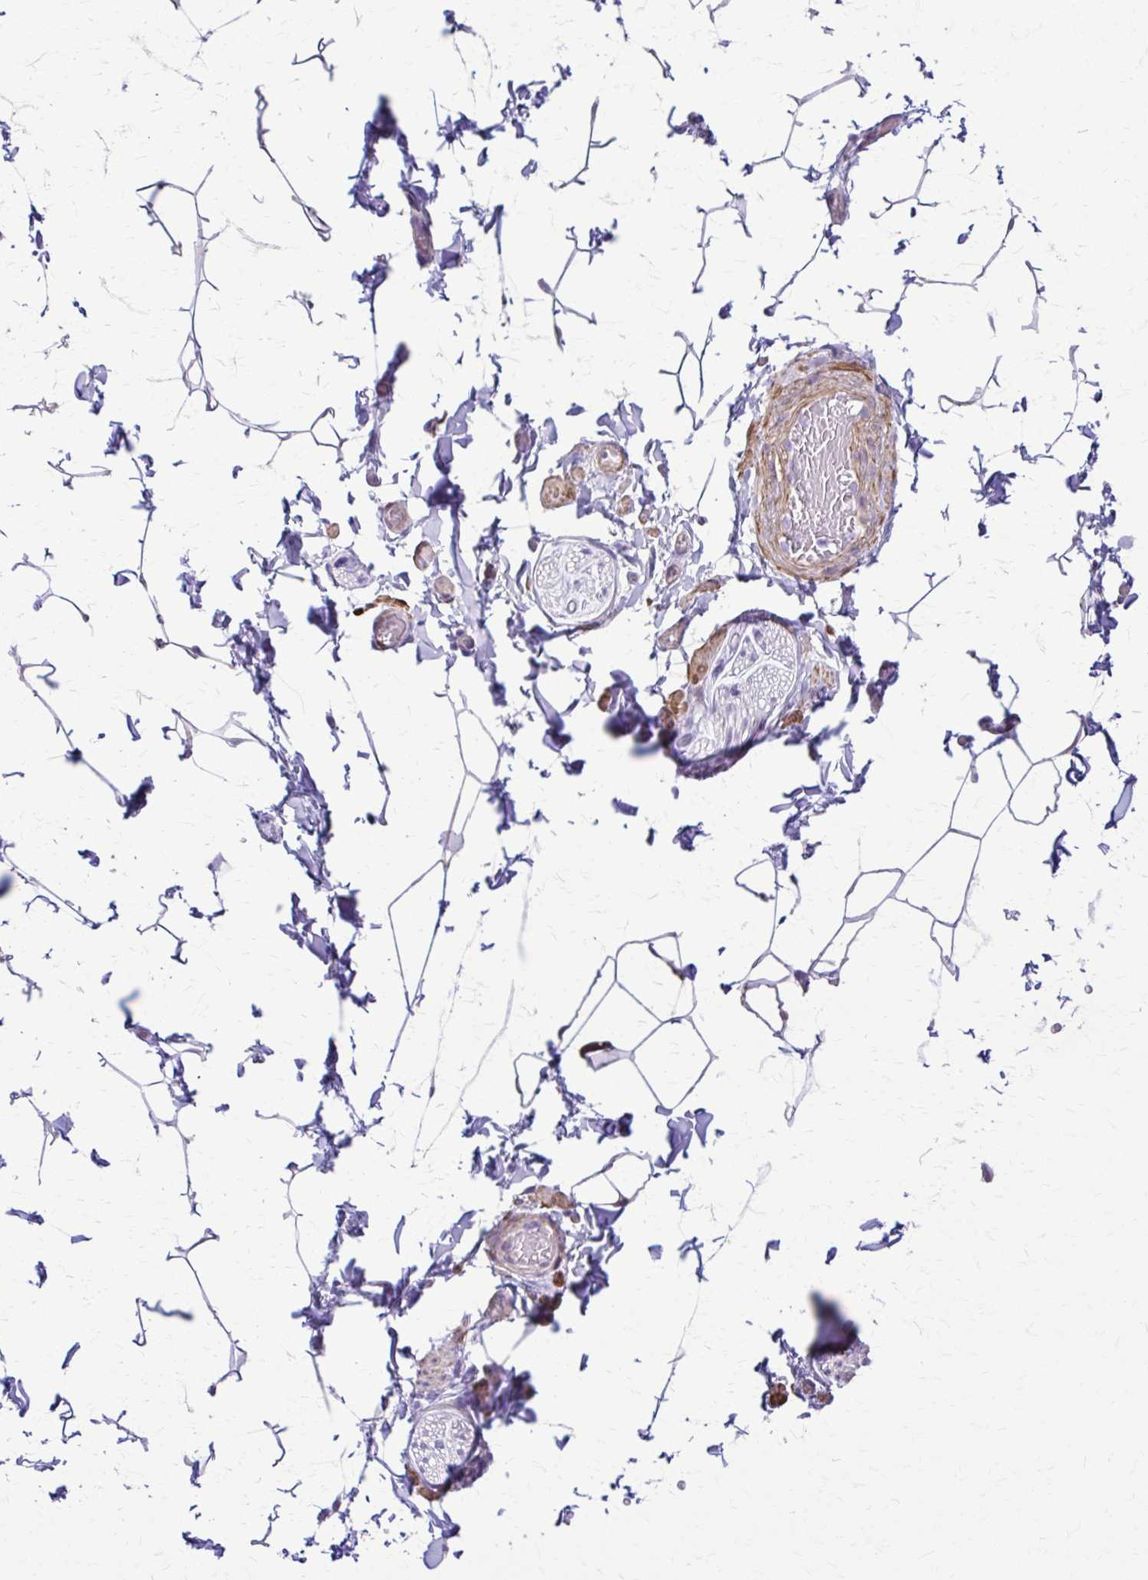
{"staining": {"intensity": "negative", "quantity": "none", "location": "none"}, "tissue": "adipose tissue", "cell_type": "Adipocytes", "image_type": "normal", "snomed": [{"axis": "morphology", "description": "Normal tissue, NOS"}, {"axis": "topography", "description": "Epididymis"}, {"axis": "topography", "description": "Peripheral nerve tissue"}], "caption": "Adipocytes are negative for brown protein staining in benign adipose tissue.", "gene": "DSP", "patient": {"sex": "male", "age": 32}}